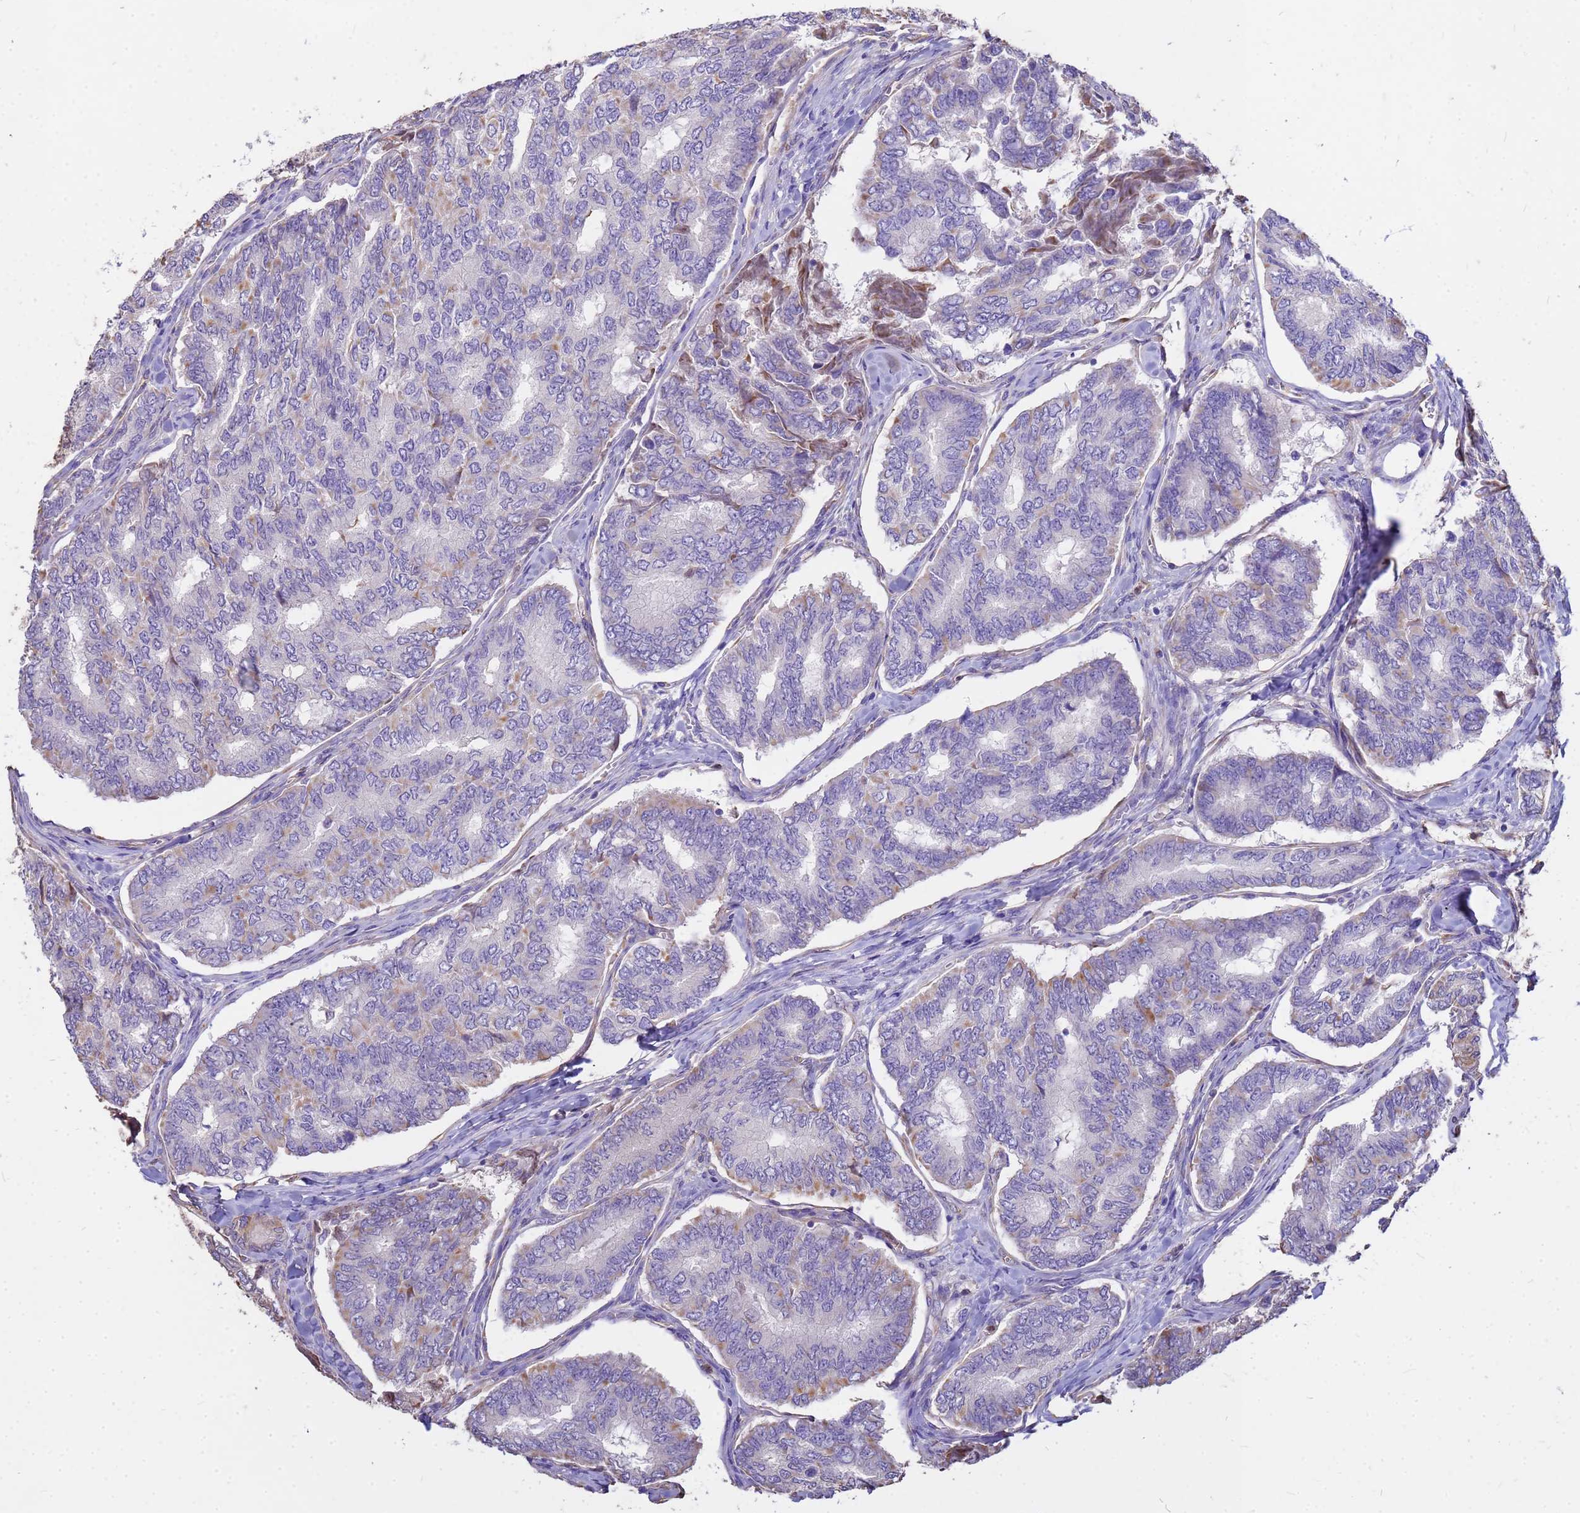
{"staining": {"intensity": "moderate", "quantity": "<25%", "location": "cytoplasmic/membranous"}, "tissue": "thyroid cancer", "cell_type": "Tumor cells", "image_type": "cancer", "snomed": [{"axis": "morphology", "description": "Papillary adenocarcinoma, NOS"}, {"axis": "topography", "description": "Thyroid gland"}], "caption": "Immunohistochemical staining of thyroid papillary adenocarcinoma demonstrates moderate cytoplasmic/membranous protein positivity in approximately <25% of tumor cells. (DAB = brown stain, brightfield microscopy at high magnification).", "gene": "TCEAL3", "patient": {"sex": "female", "age": 35}}